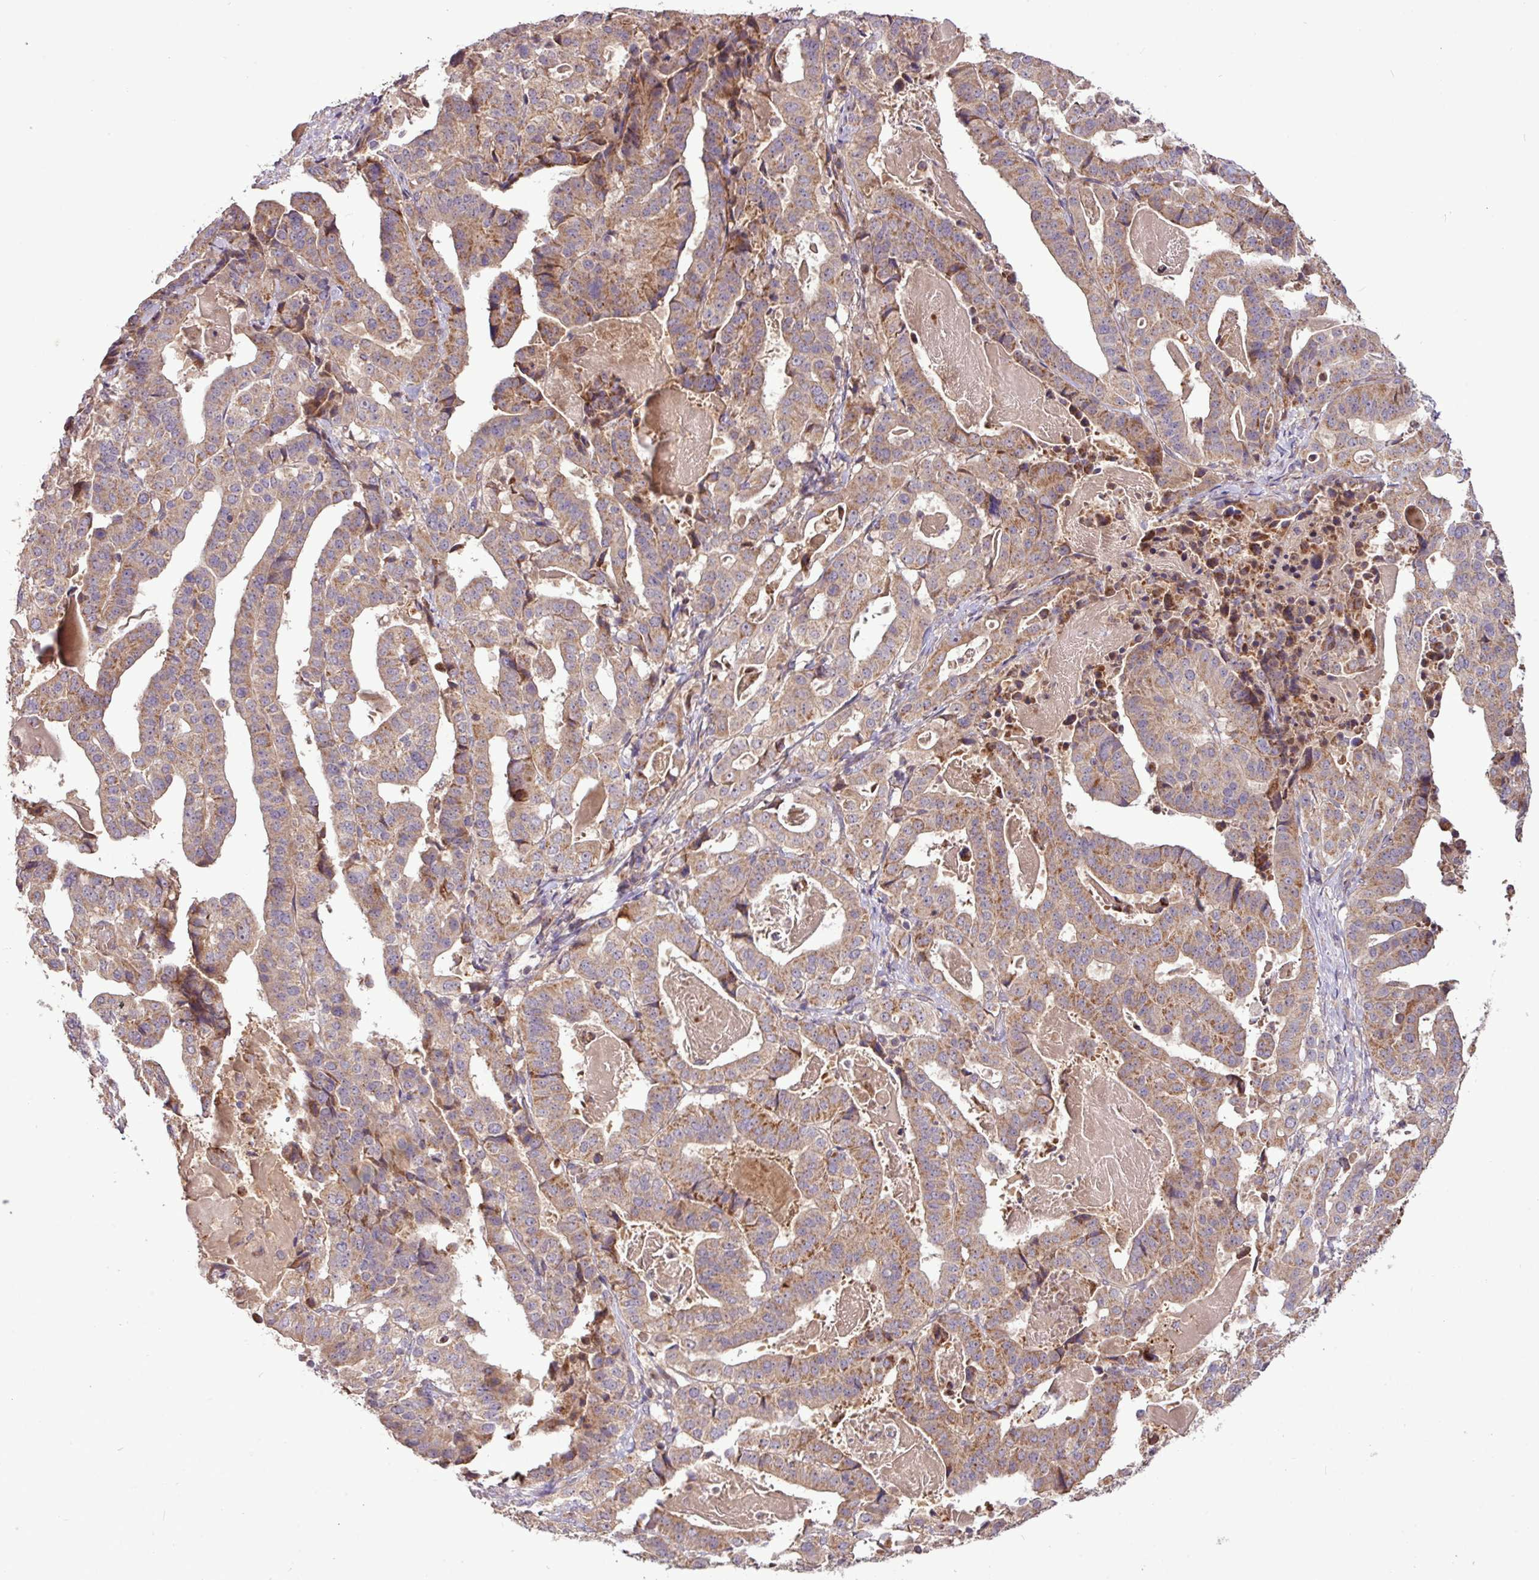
{"staining": {"intensity": "moderate", "quantity": ">75%", "location": "cytoplasmic/membranous"}, "tissue": "stomach cancer", "cell_type": "Tumor cells", "image_type": "cancer", "snomed": [{"axis": "morphology", "description": "Adenocarcinoma, NOS"}, {"axis": "topography", "description": "Stomach"}], "caption": "Immunohistochemistry (DAB) staining of human adenocarcinoma (stomach) displays moderate cytoplasmic/membranous protein expression in about >75% of tumor cells.", "gene": "YPEL3", "patient": {"sex": "male", "age": 48}}